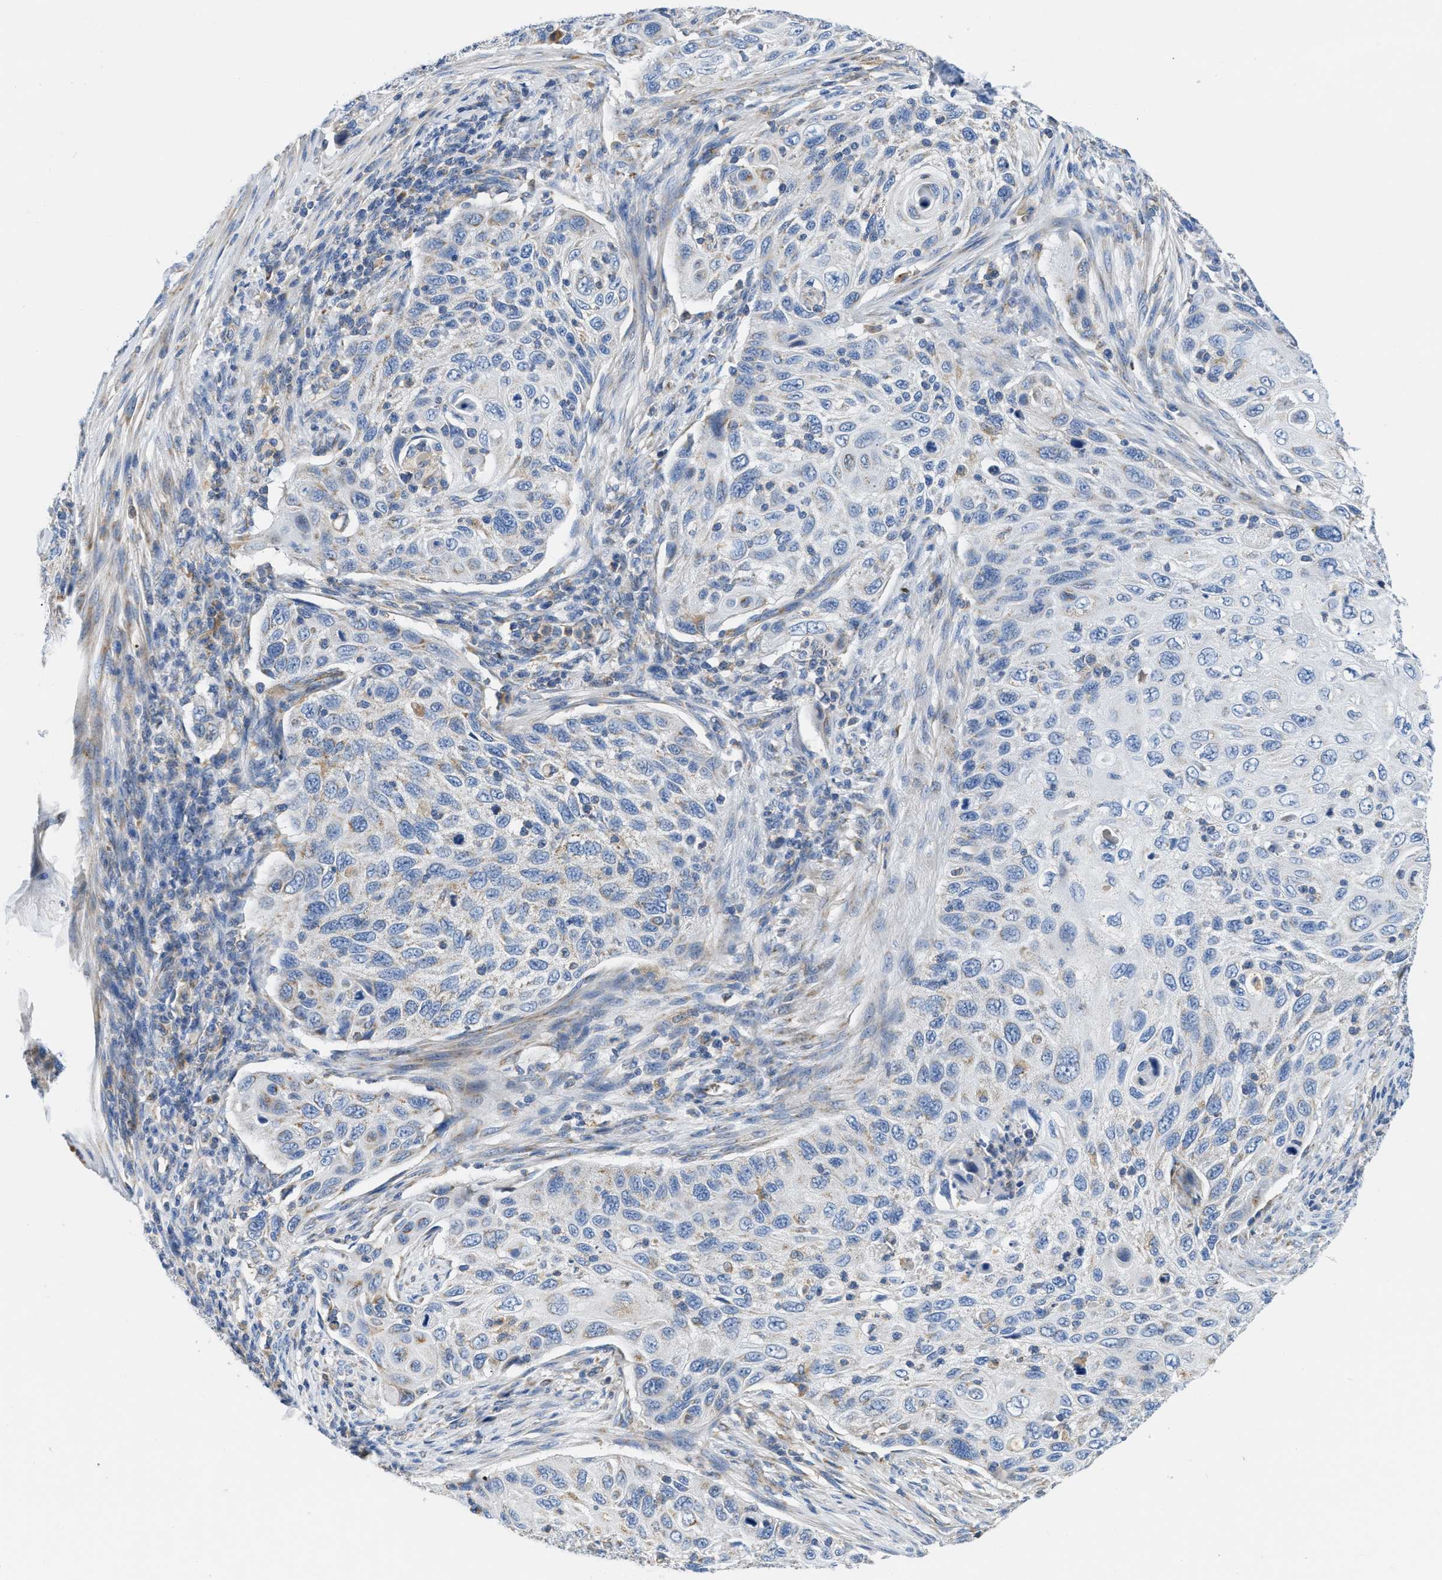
{"staining": {"intensity": "weak", "quantity": "<25%", "location": "cytoplasmic/membranous"}, "tissue": "cervical cancer", "cell_type": "Tumor cells", "image_type": "cancer", "snomed": [{"axis": "morphology", "description": "Squamous cell carcinoma, NOS"}, {"axis": "topography", "description": "Cervix"}], "caption": "IHC histopathology image of neoplastic tissue: squamous cell carcinoma (cervical) stained with DAB exhibits no significant protein positivity in tumor cells. (DAB (3,3'-diaminobenzidine) IHC with hematoxylin counter stain).", "gene": "SLC25A13", "patient": {"sex": "female", "age": 70}}